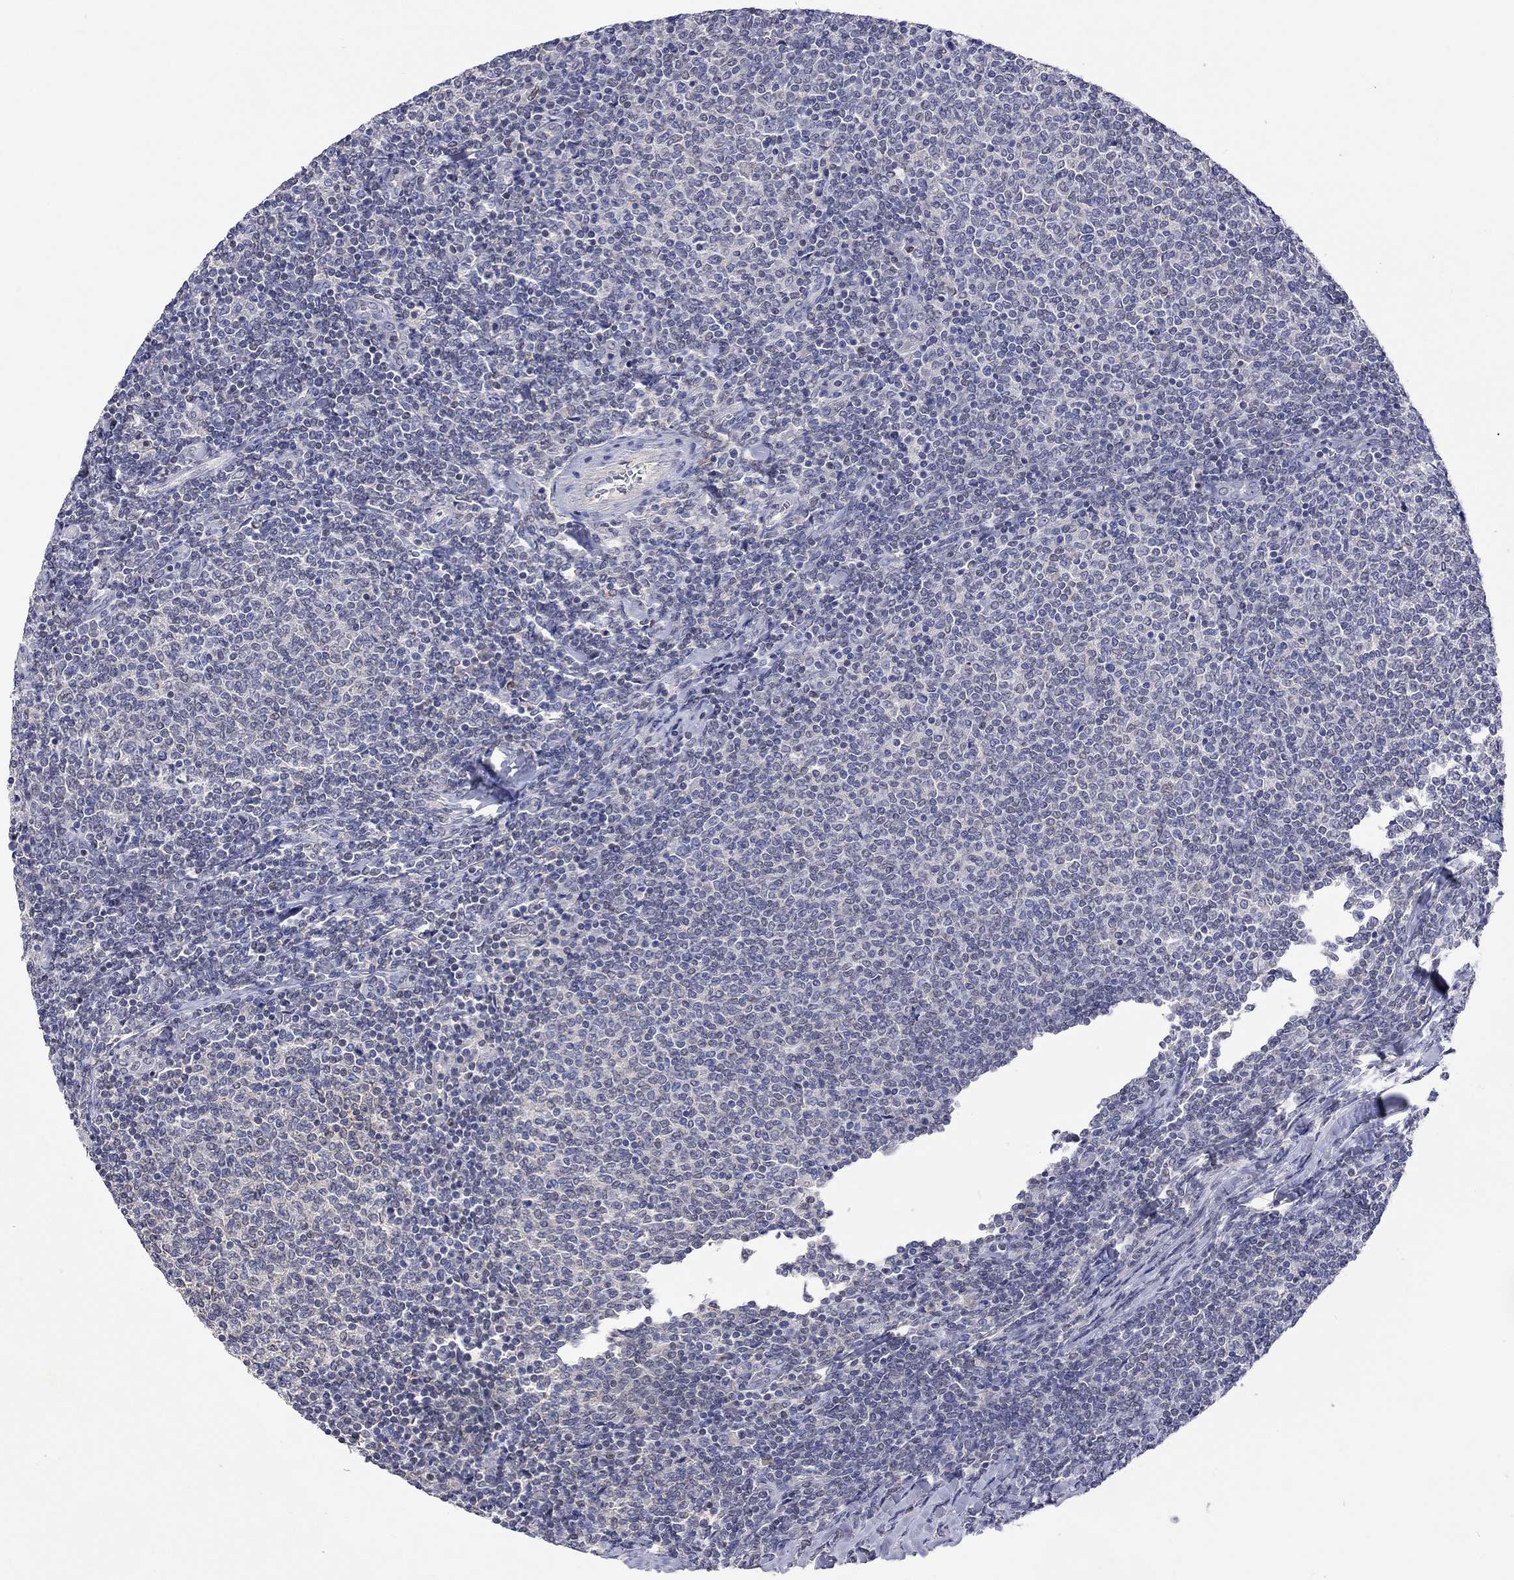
{"staining": {"intensity": "negative", "quantity": "none", "location": "none"}, "tissue": "lymphoma", "cell_type": "Tumor cells", "image_type": "cancer", "snomed": [{"axis": "morphology", "description": "Malignant lymphoma, non-Hodgkin's type, Low grade"}, {"axis": "topography", "description": "Lymph node"}], "caption": "Low-grade malignant lymphoma, non-Hodgkin's type stained for a protein using immunohistochemistry shows no staining tumor cells.", "gene": "LRFN4", "patient": {"sex": "male", "age": 52}}